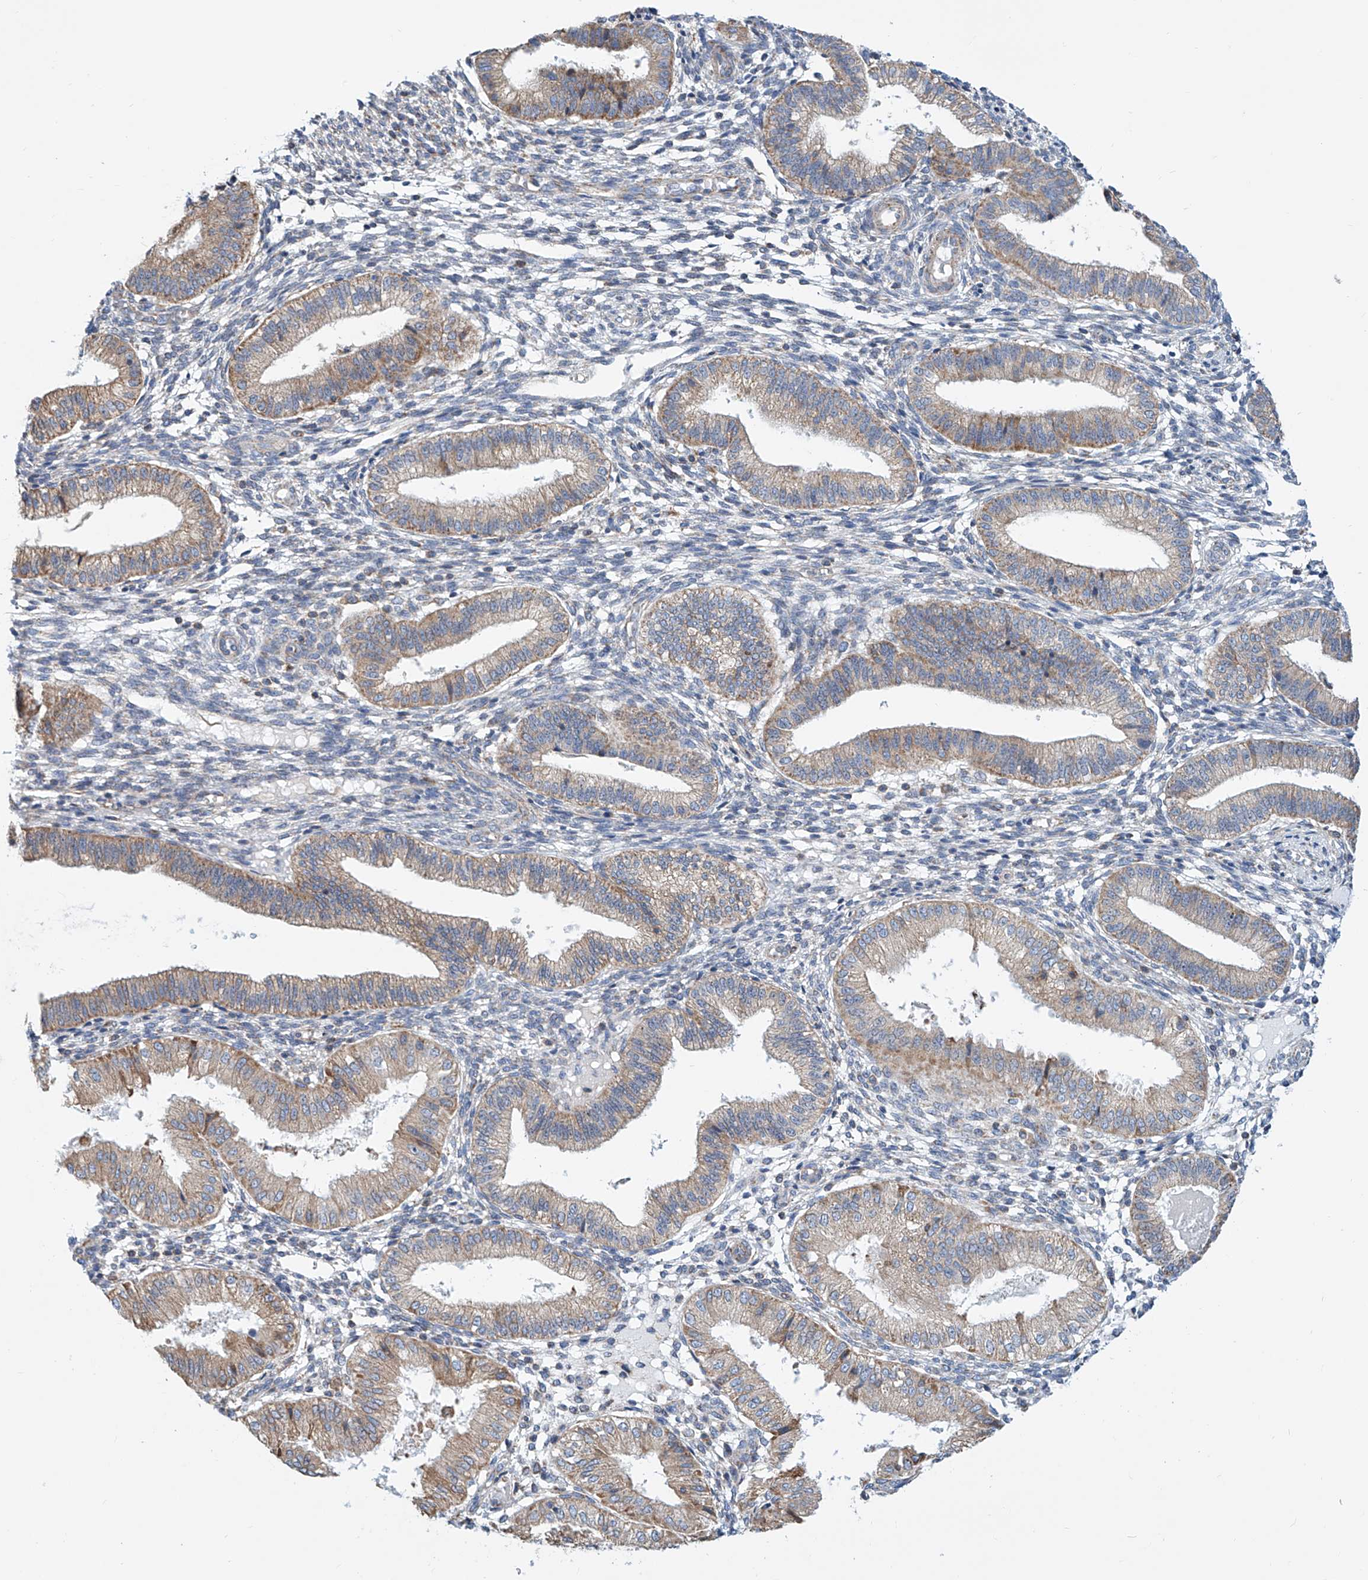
{"staining": {"intensity": "negative", "quantity": "none", "location": "none"}, "tissue": "endometrium", "cell_type": "Cells in endometrial stroma", "image_type": "normal", "snomed": [{"axis": "morphology", "description": "Normal tissue, NOS"}, {"axis": "topography", "description": "Endometrium"}], "caption": "Immunohistochemical staining of normal human endometrium reveals no significant expression in cells in endometrial stroma. (Brightfield microscopy of DAB (3,3'-diaminobenzidine) IHC at high magnification).", "gene": "MAD2L1", "patient": {"sex": "female", "age": 39}}